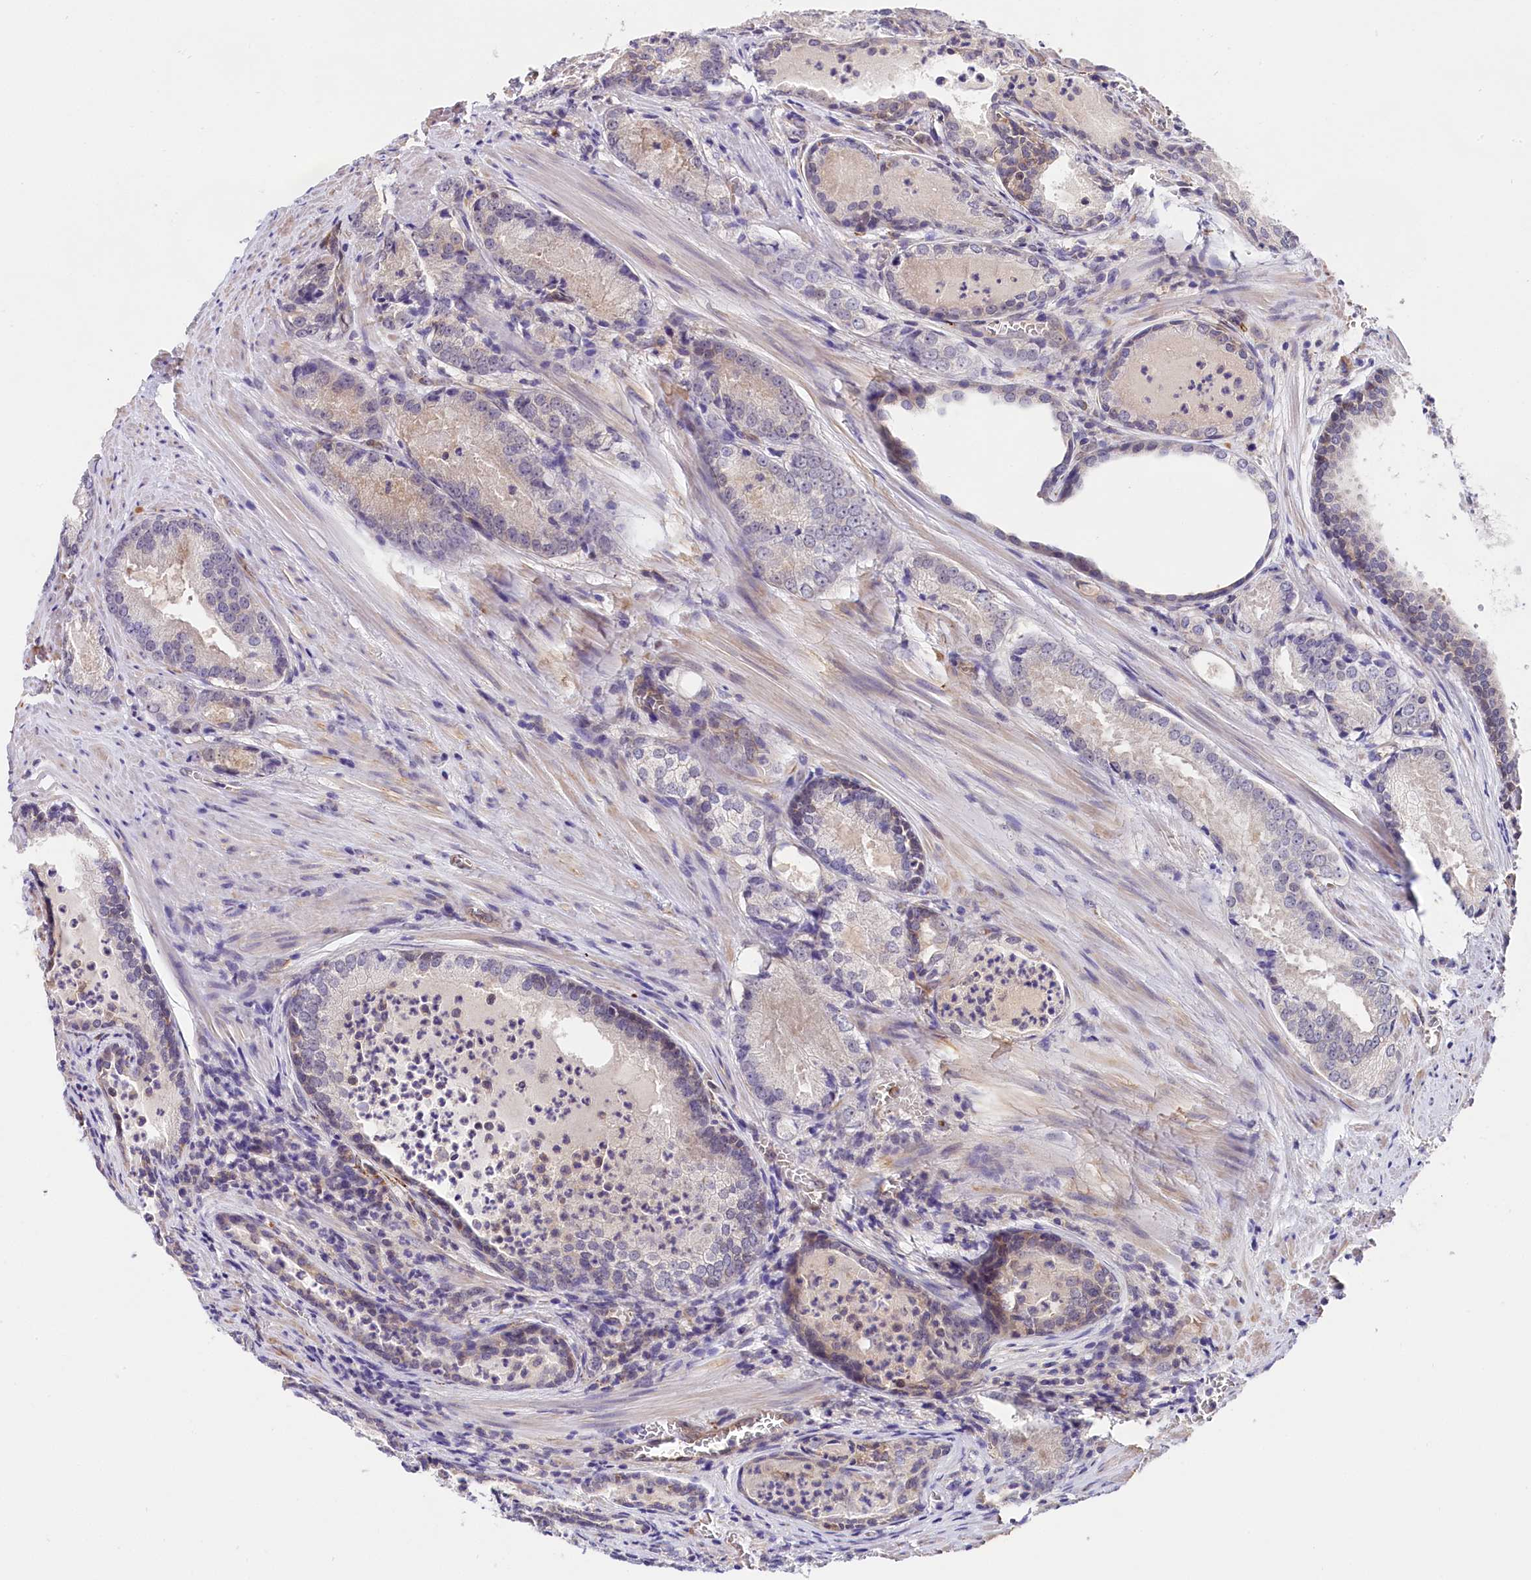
{"staining": {"intensity": "negative", "quantity": "none", "location": "none"}, "tissue": "prostate cancer", "cell_type": "Tumor cells", "image_type": "cancer", "snomed": [{"axis": "morphology", "description": "Adenocarcinoma, Low grade"}, {"axis": "topography", "description": "Prostate"}], "caption": "Human adenocarcinoma (low-grade) (prostate) stained for a protein using IHC shows no staining in tumor cells.", "gene": "OAS3", "patient": {"sex": "male", "age": 54}}